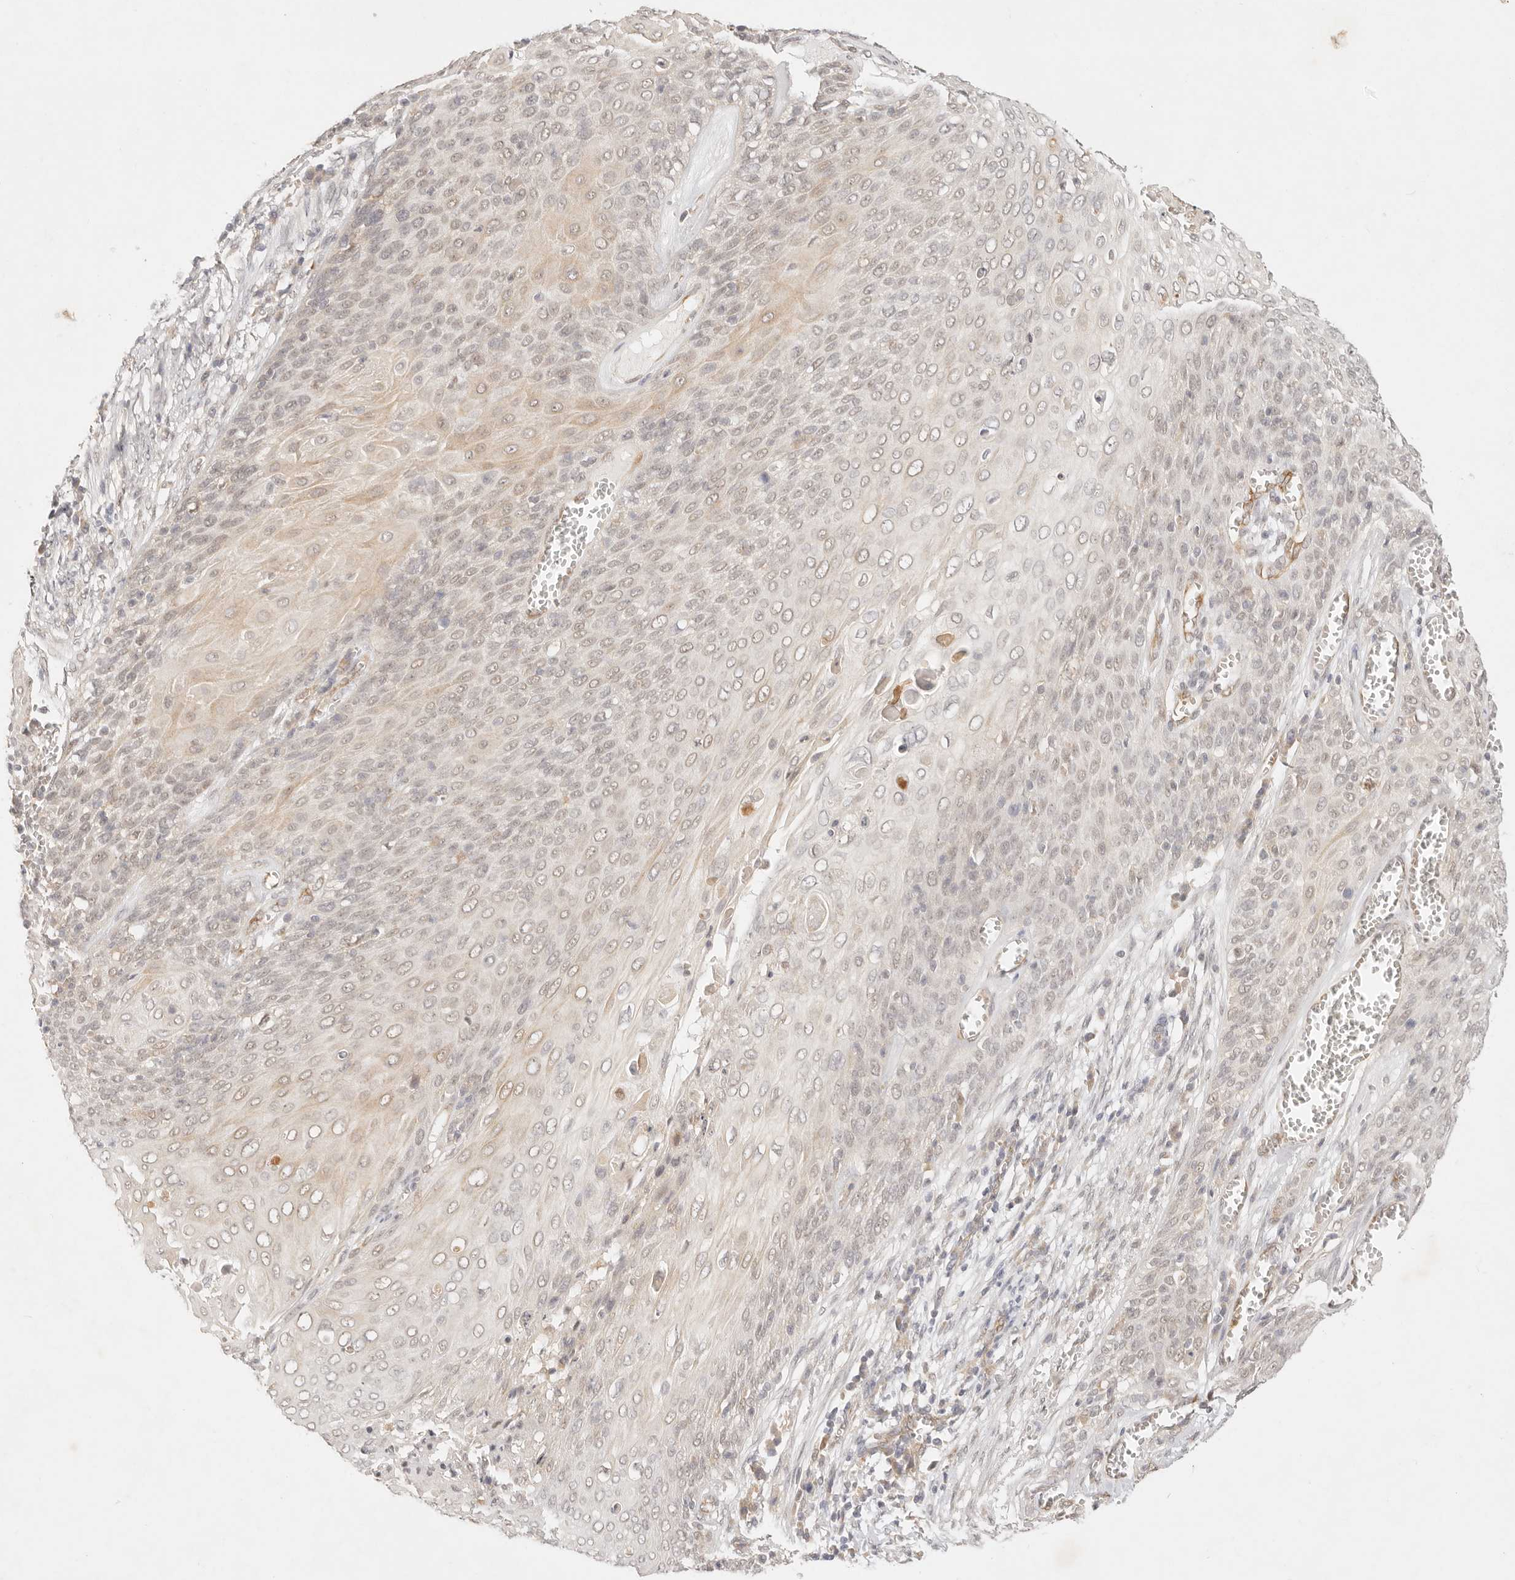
{"staining": {"intensity": "weak", "quantity": "<25%", "location": "cytoplasmic/membranous,nuclear"}, "tissue": "cervical cancer", "cell_type": "Tumor cells", "image_type": "cancer", "snomed": [{"axis": "morphology", "description": "Squamous cell carcinoma, NOS"}, {"axis": "topography", "description": "Cervix"}], "caption": "Protein analysis of cervical cancer shows no significant staining in tumor cells.", "gene": "GPR156", "patient": {"sex": "female", "age": 39}}